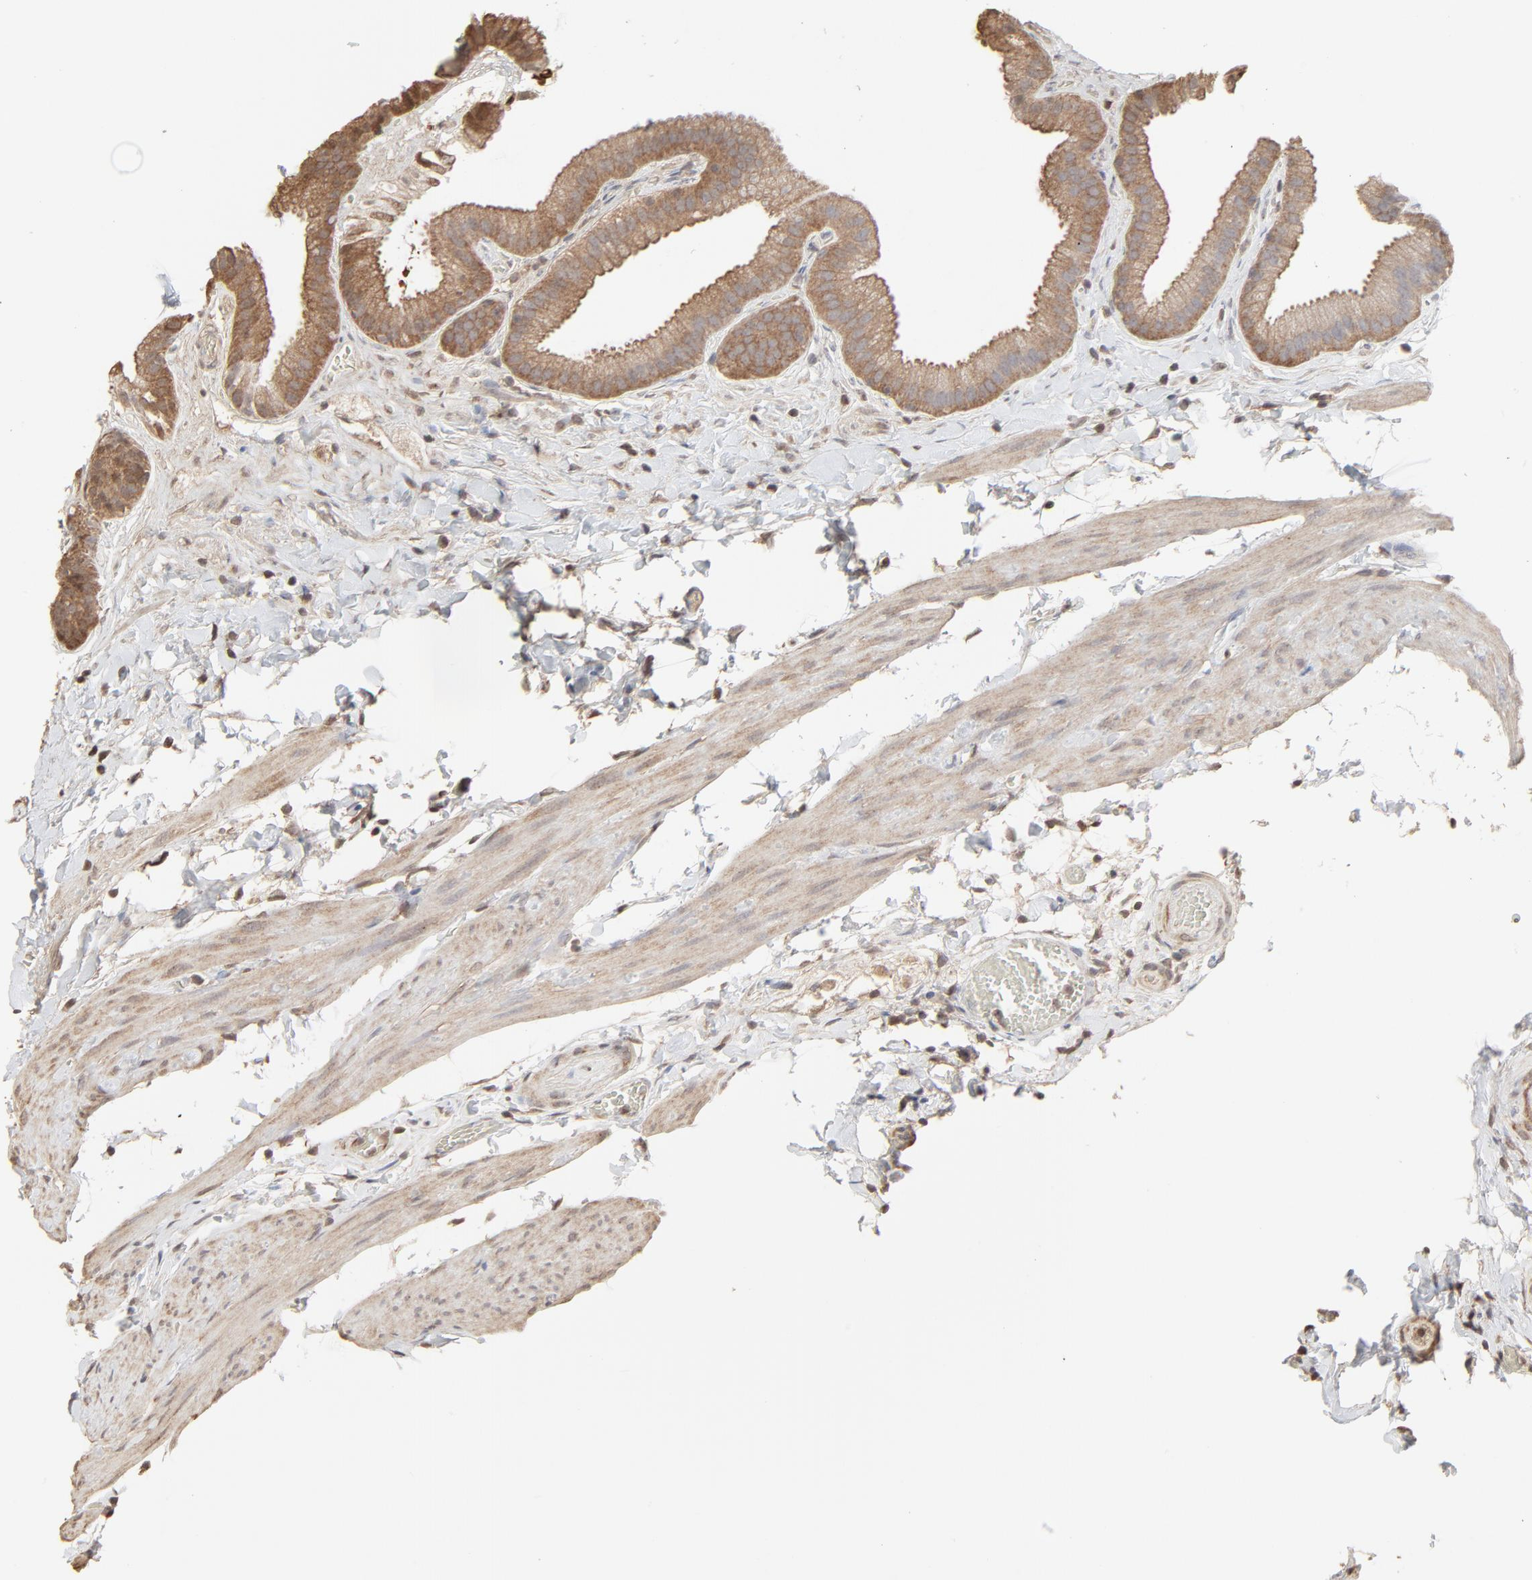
{"staining": {"intensity": "moderate", "quantity": ">75%", "location": "cytoplasmic/membranous"}, "tissue": "gallbladder", "cell_type": "Glandular cells", "image_type": "normal", "snomed": [{"axis": "morphology", "description": "Normal tissue, NOS"}, {"axis": "topography", "description": "Gallbladder"}], "caption": "Gallbladder stained with immunohistochemistry displays moderate cytoplasmic/membranous expression in about >75% of glandular cells. Nuclei are stained in blue.", "gene": "PPP2CA", "patient": {"sex": "female", "age": 63}}